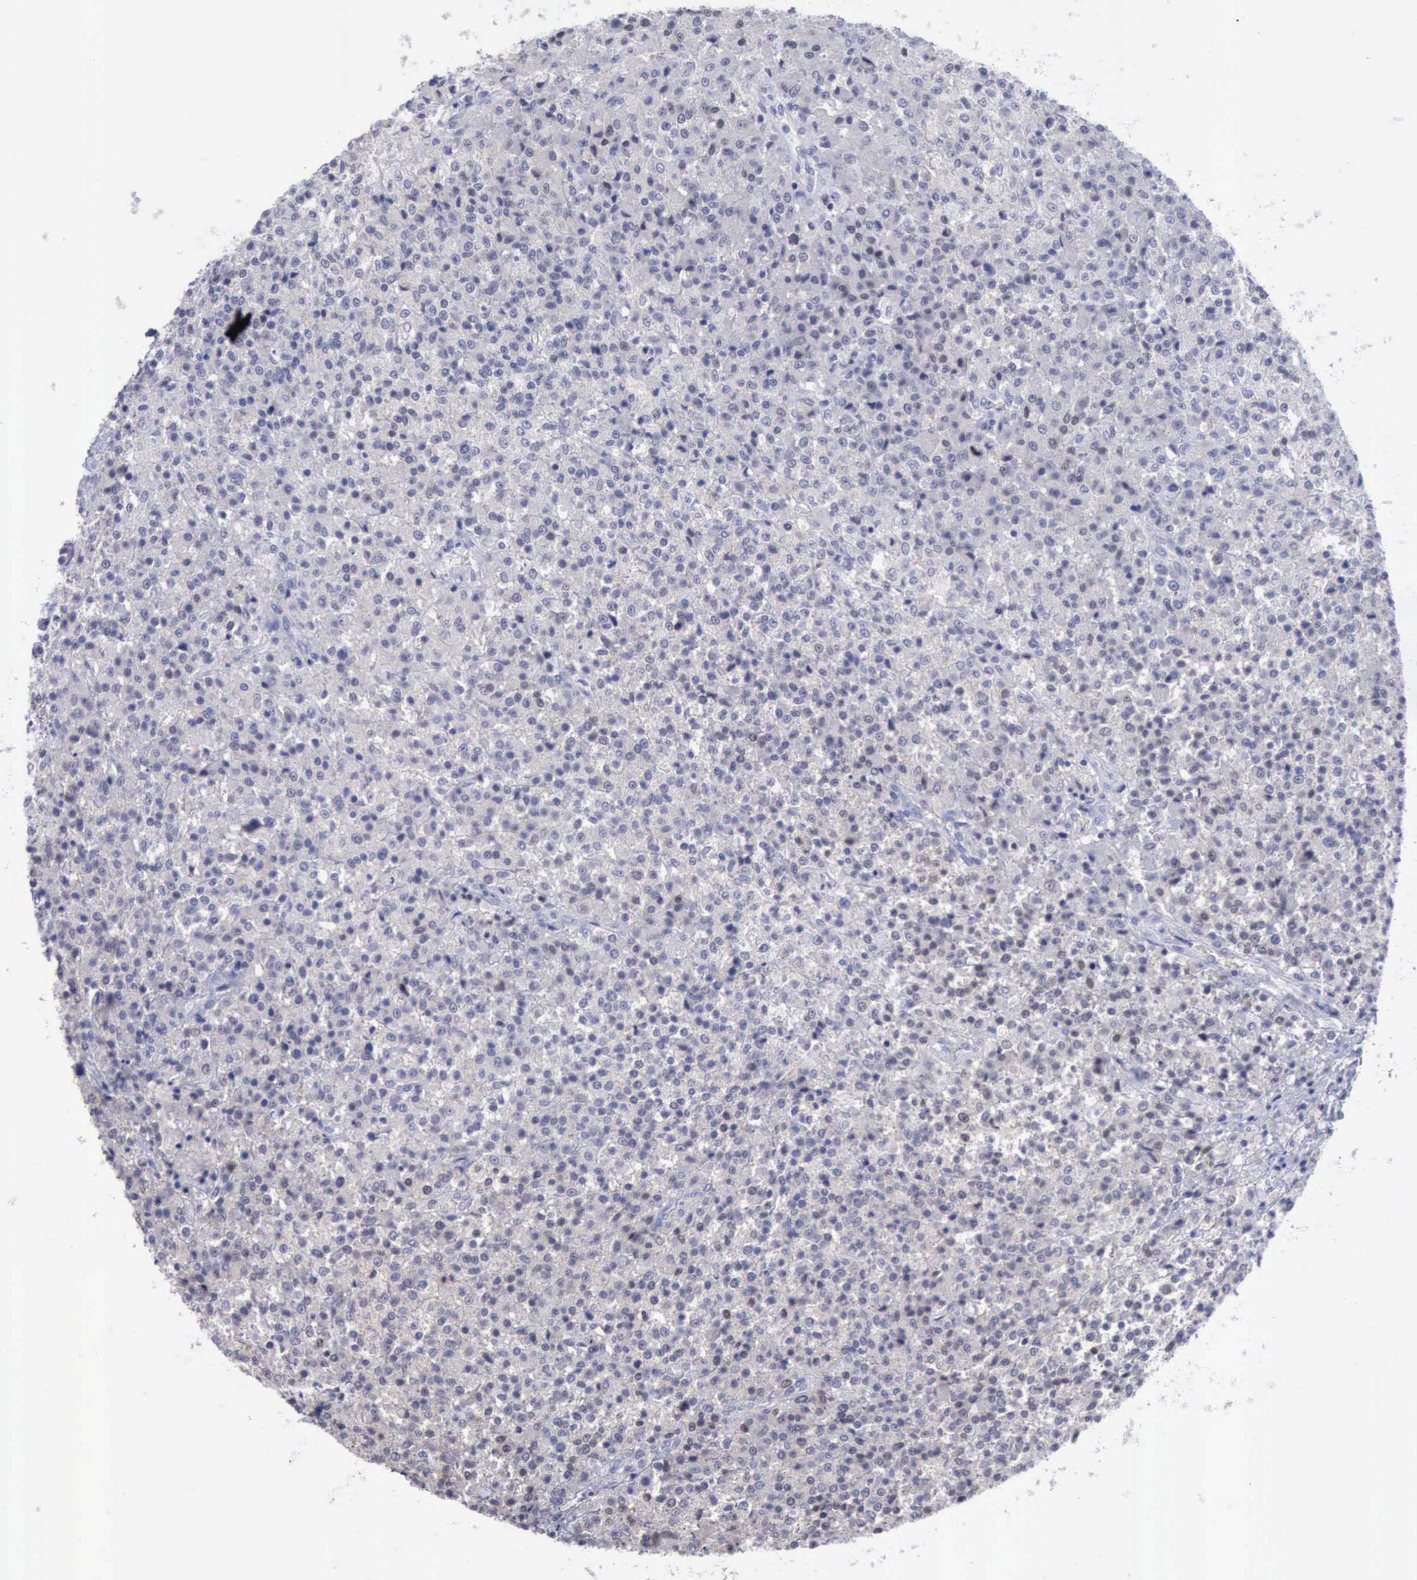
{"staining": {"intensity": "negative", "quantity": "none", "location": "none"}, "tissue": "testis cancer", "cell_type": "Tumor cells", "image_type": "cancer", "snomed": [{"axis": "morphology", "description": "Seminoma, NOS"}, {"axis": "topography", "description": "Testis"}], "caption": "The immunohistochemistry (IHC) photomicrograph has no significant expression in tumor cells of testis cancer tissue.", "gene": "SATB2", "patient": {"sex": "male", "age": 59}}